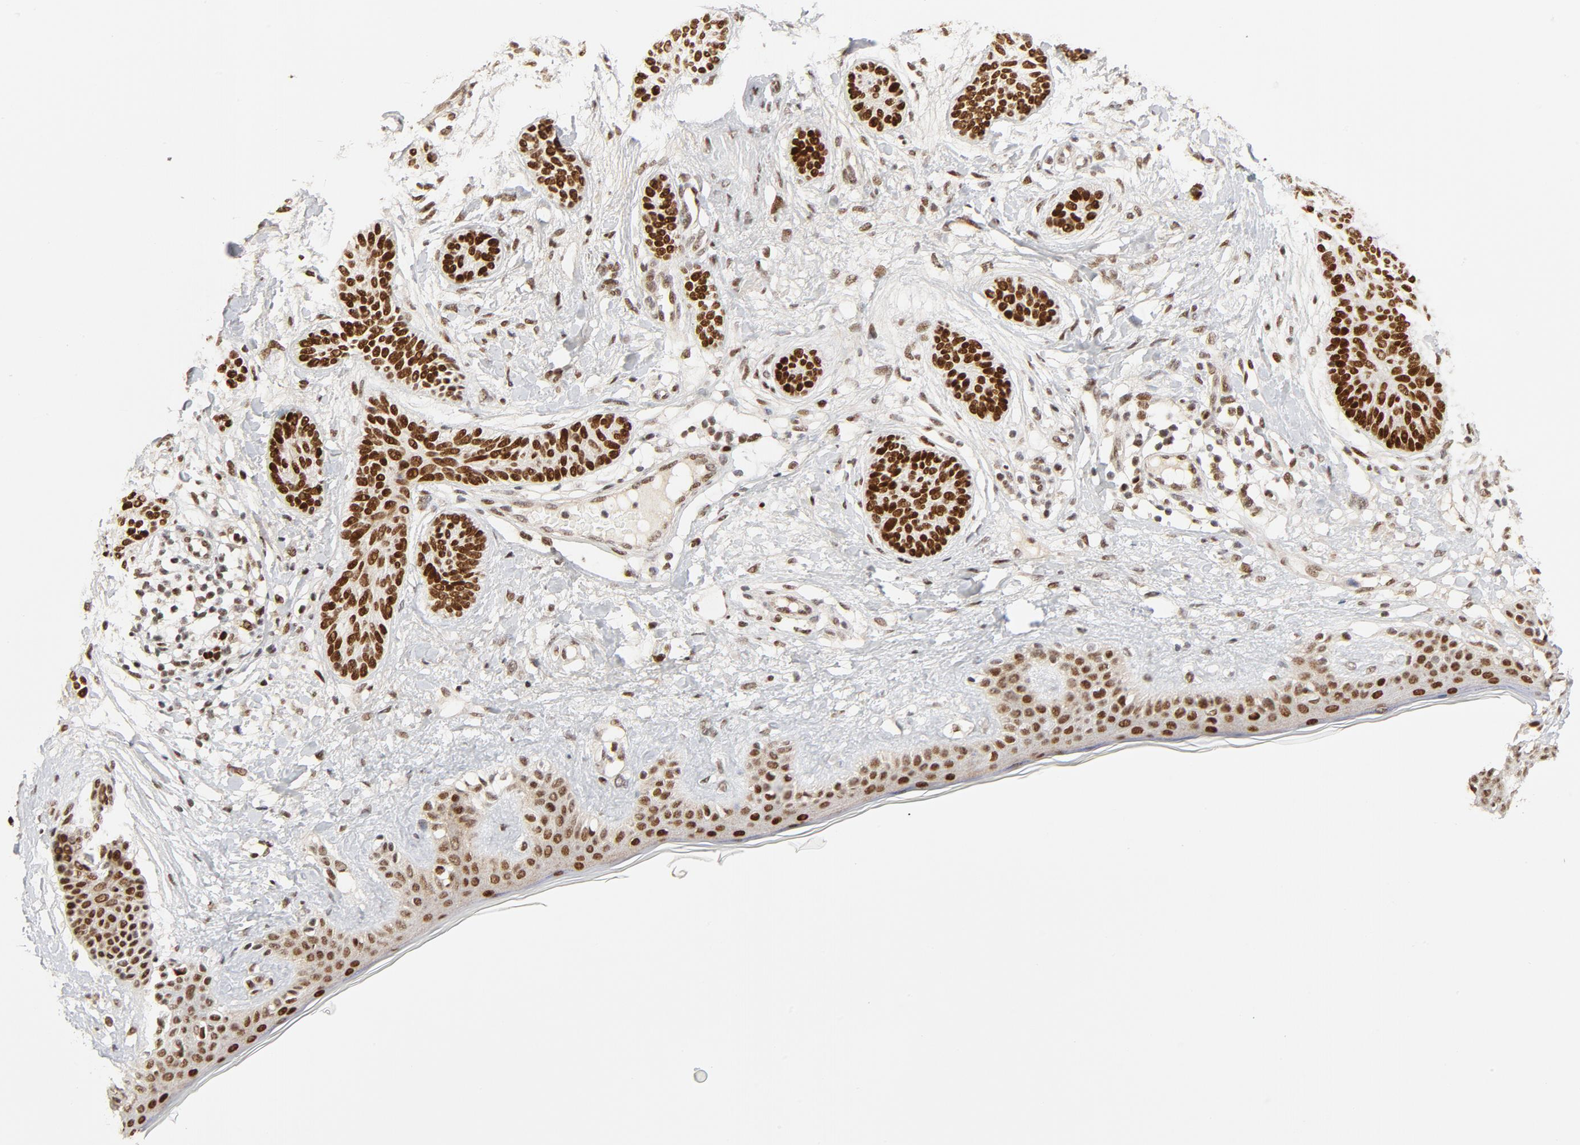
{"staining": {"intensity": "strong", "quantity": ">75%", "location": "nuclear"}, "tissue": "skin cancer", "cell_type": "Tumor cells", "image_type": "cancer", "snomed": [{"axis": "morphology", "description": "Basal cell carcinoma"}, {"axis": "topography", "description": "Skin"}], "caption": "A brown stain labels strong nuclear positivity of a protein in human basal cell carcinoma (skin) tumor cells.", "gene": "GTF2I", "patient": {"sex": "male", "age": 84}}